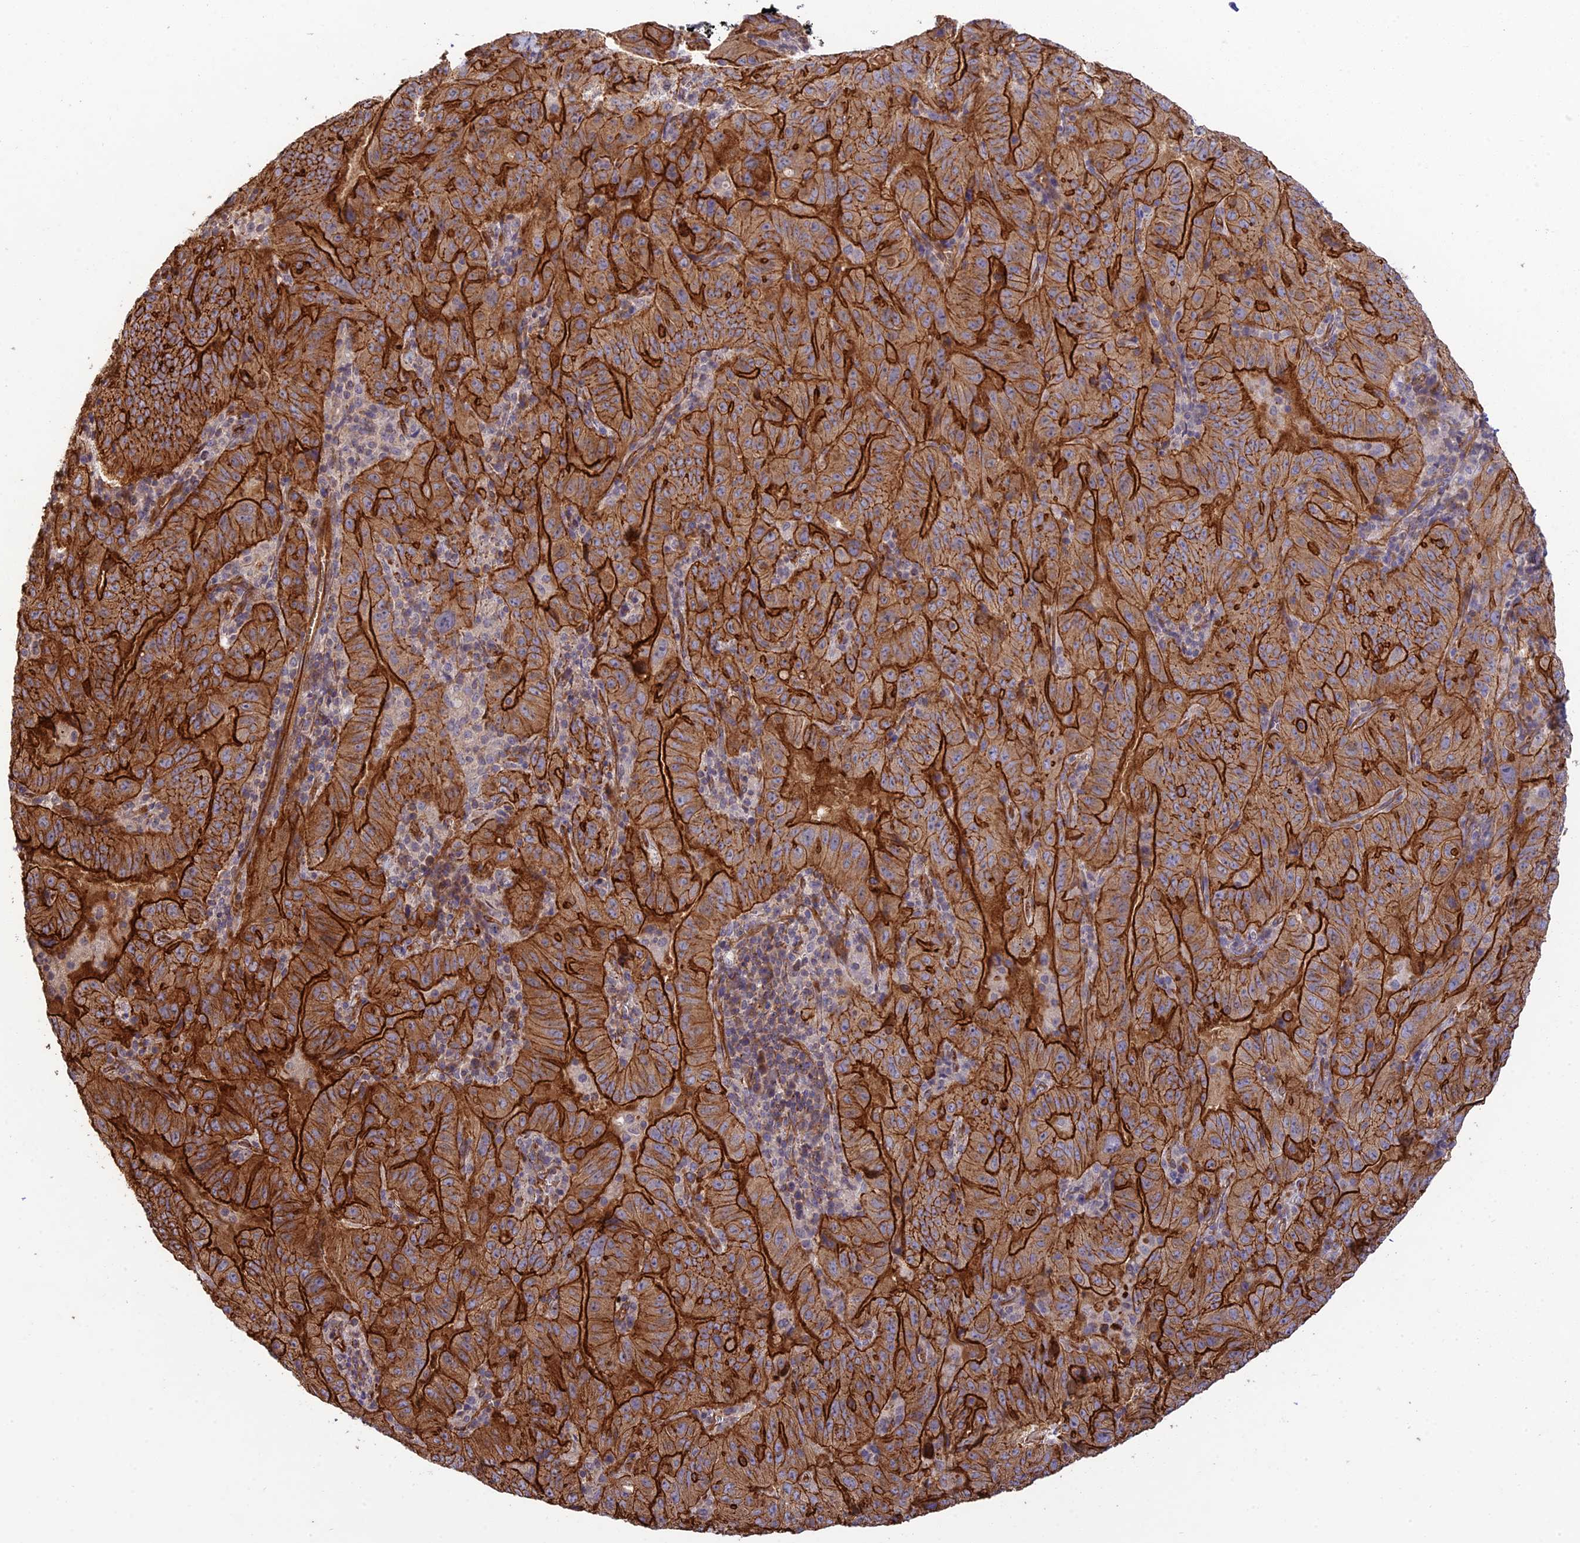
{"staining": {"intensity": "strong", "quantity": ">75%", "location": "cytoplasmic/membranous"}, "tissue": "pancreatic cancer", "cell_type": "Tumor cells", "image_type": "cancer", "snomed": [{"axis": "morphology", "description": "Adenocarcinoma, NOS"}, {"axis": "topography", "description": "Pancreas"}], "caption": "An image of pancreatic adenocarcinoma stained for a protein demonstrates strong cytoplasmic/membranous brown staining in tumor cells.", "gene": "HOMER2", "patient": {"sex": "male", "age": 63}}